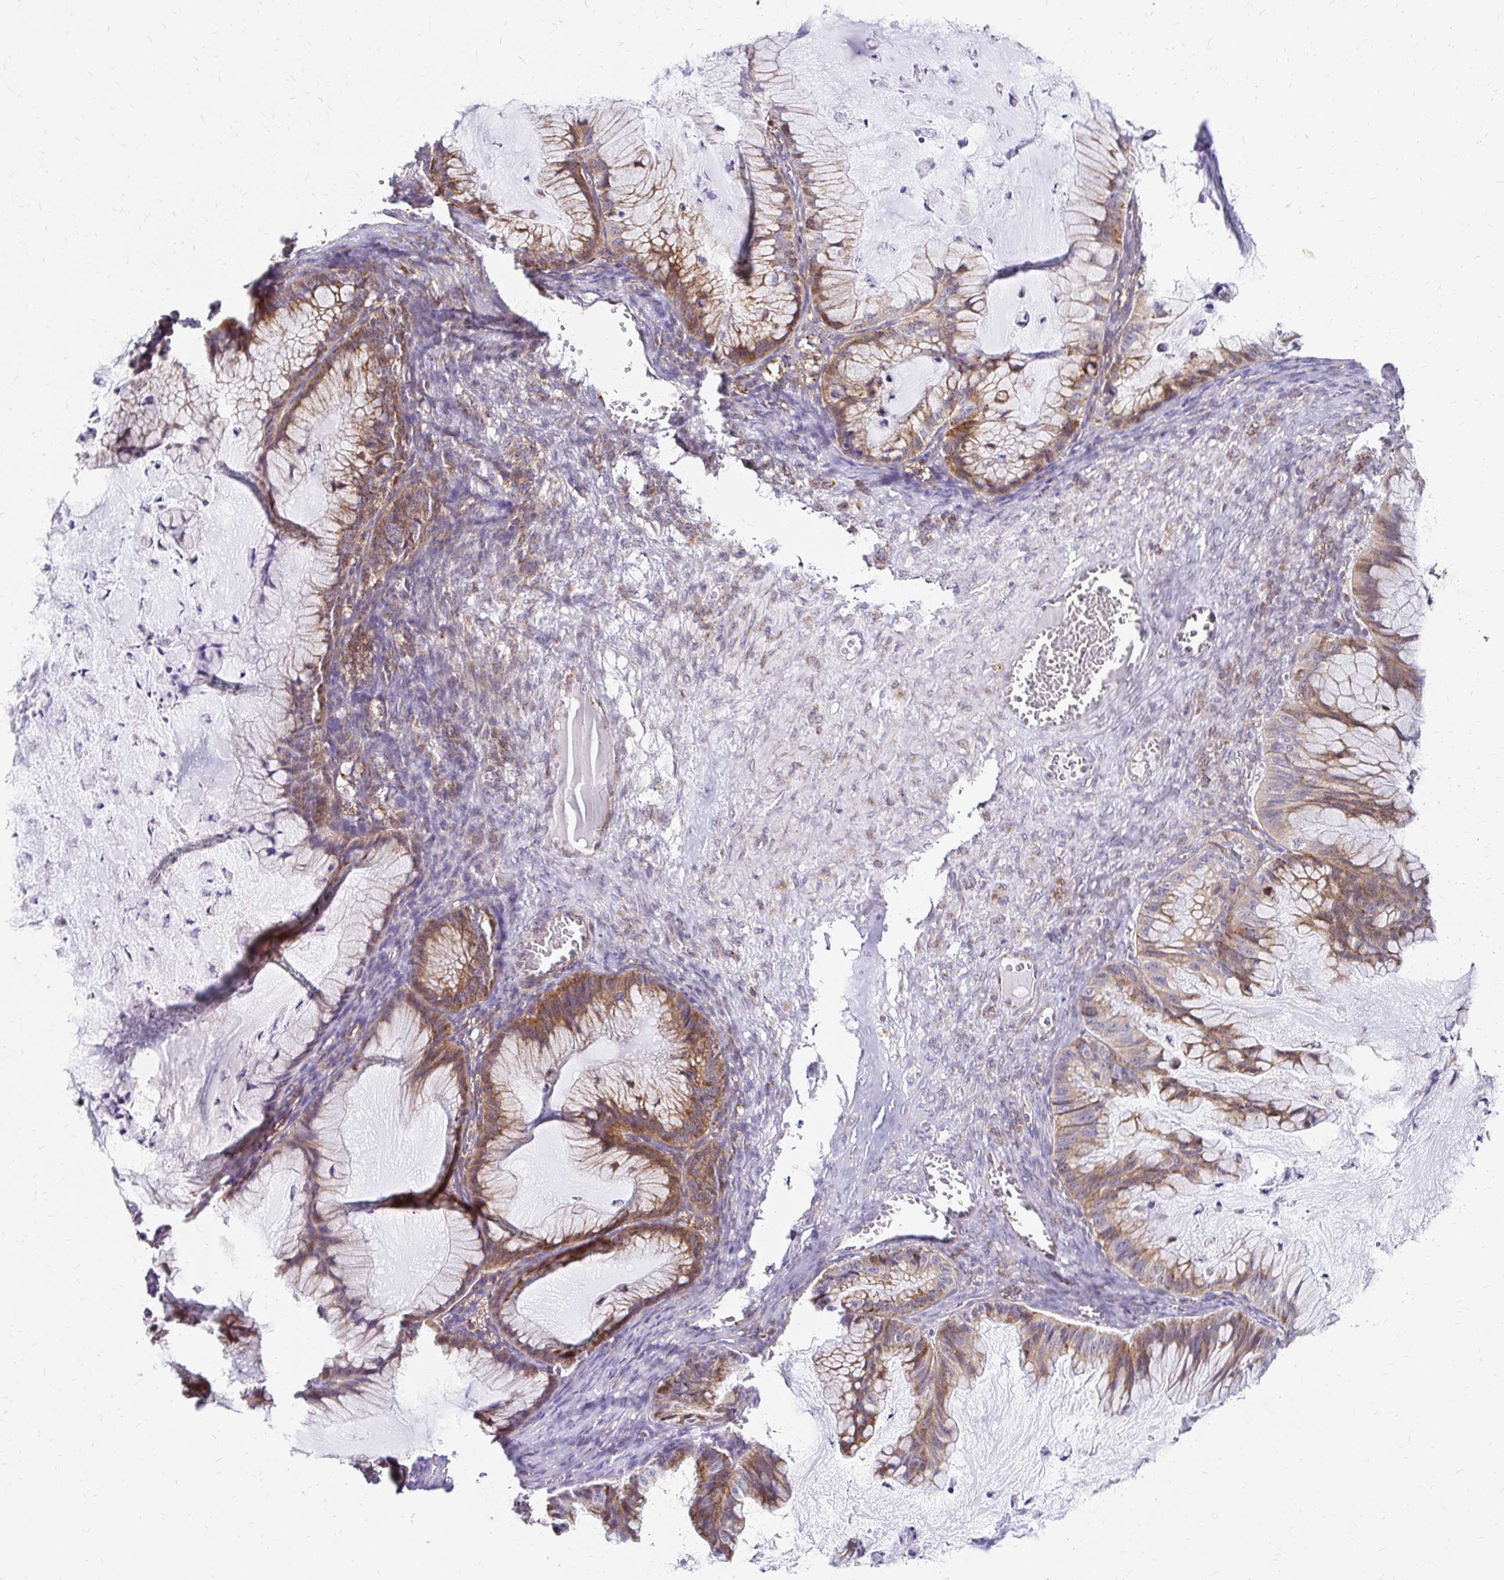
{"staining": {"intensity": "moderate", "quantity": ">75%", "location": "cytoplasmic/membranous"}, "tissue": "ovarian cancer", "cell_type": "Tumor cells", "image_type": "cancer", "snomed": [{"axis": "morphology", "description": "Cystadenocarcinoma, mucinous, NOS"}, {"axis": "topography", "description": "Ovary"}], "caption": "A high-resolution micrograph shows immunohistochemistry (IHC) staining of ovarian cancer (mucinous cystadenocarcinoma), which reveals moderate cytoplasmic/membranous expression in about >75% of tumor cells. The protein of interest is shown in brown color, while the nuclei are stained blue.", "gene": "IDUA", "patient": {"sex": "female", "age": 72}}